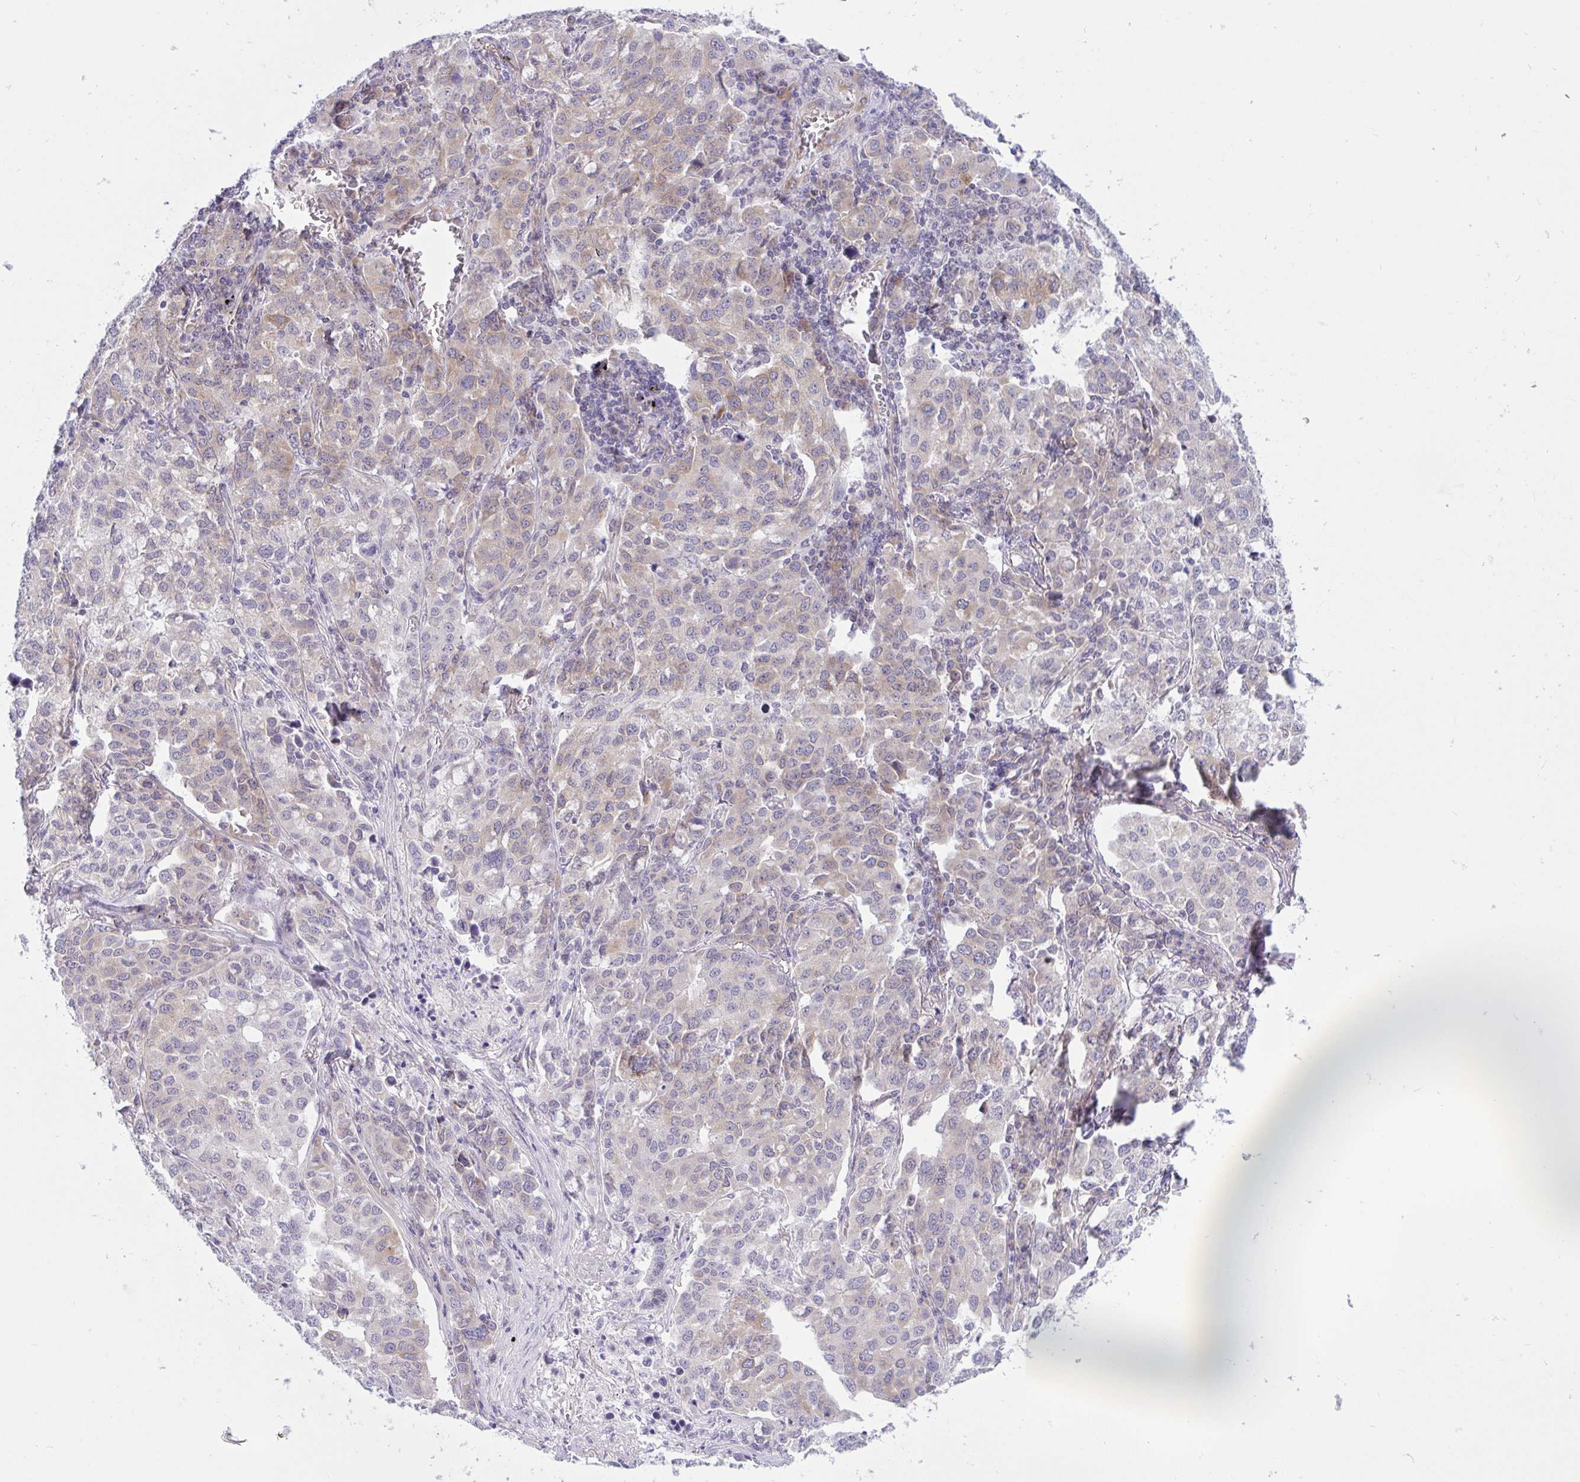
{"staining": {"intensity": "weak", "quantity": "25%-75%", "location": "cytoplasmic/membranous"}, "tissue": "lung cancer", "cell_type": "Tumor cells", "image_type": "cancer", "snomed": [{"axis": "morphology", "description": "Adenocarcinoma, NOS"}, {"axis": "morphology", "description": "Adenocarcinoma, metastatic, NOS"}, {"axis": "topography", "description": "Lymph node"}, {"axis": "topography", "description": "Lung"}], "caption": "Weak cytoplasmic/membranous expression is appreciated in about 25%-75% of tumor cells in lung cancer (metastatic adenocarcinoma). (IHC, brightfield microscopy, high magnification).", "gene": "CAMLG", "patient": {"sex": "female", "age": 65}}